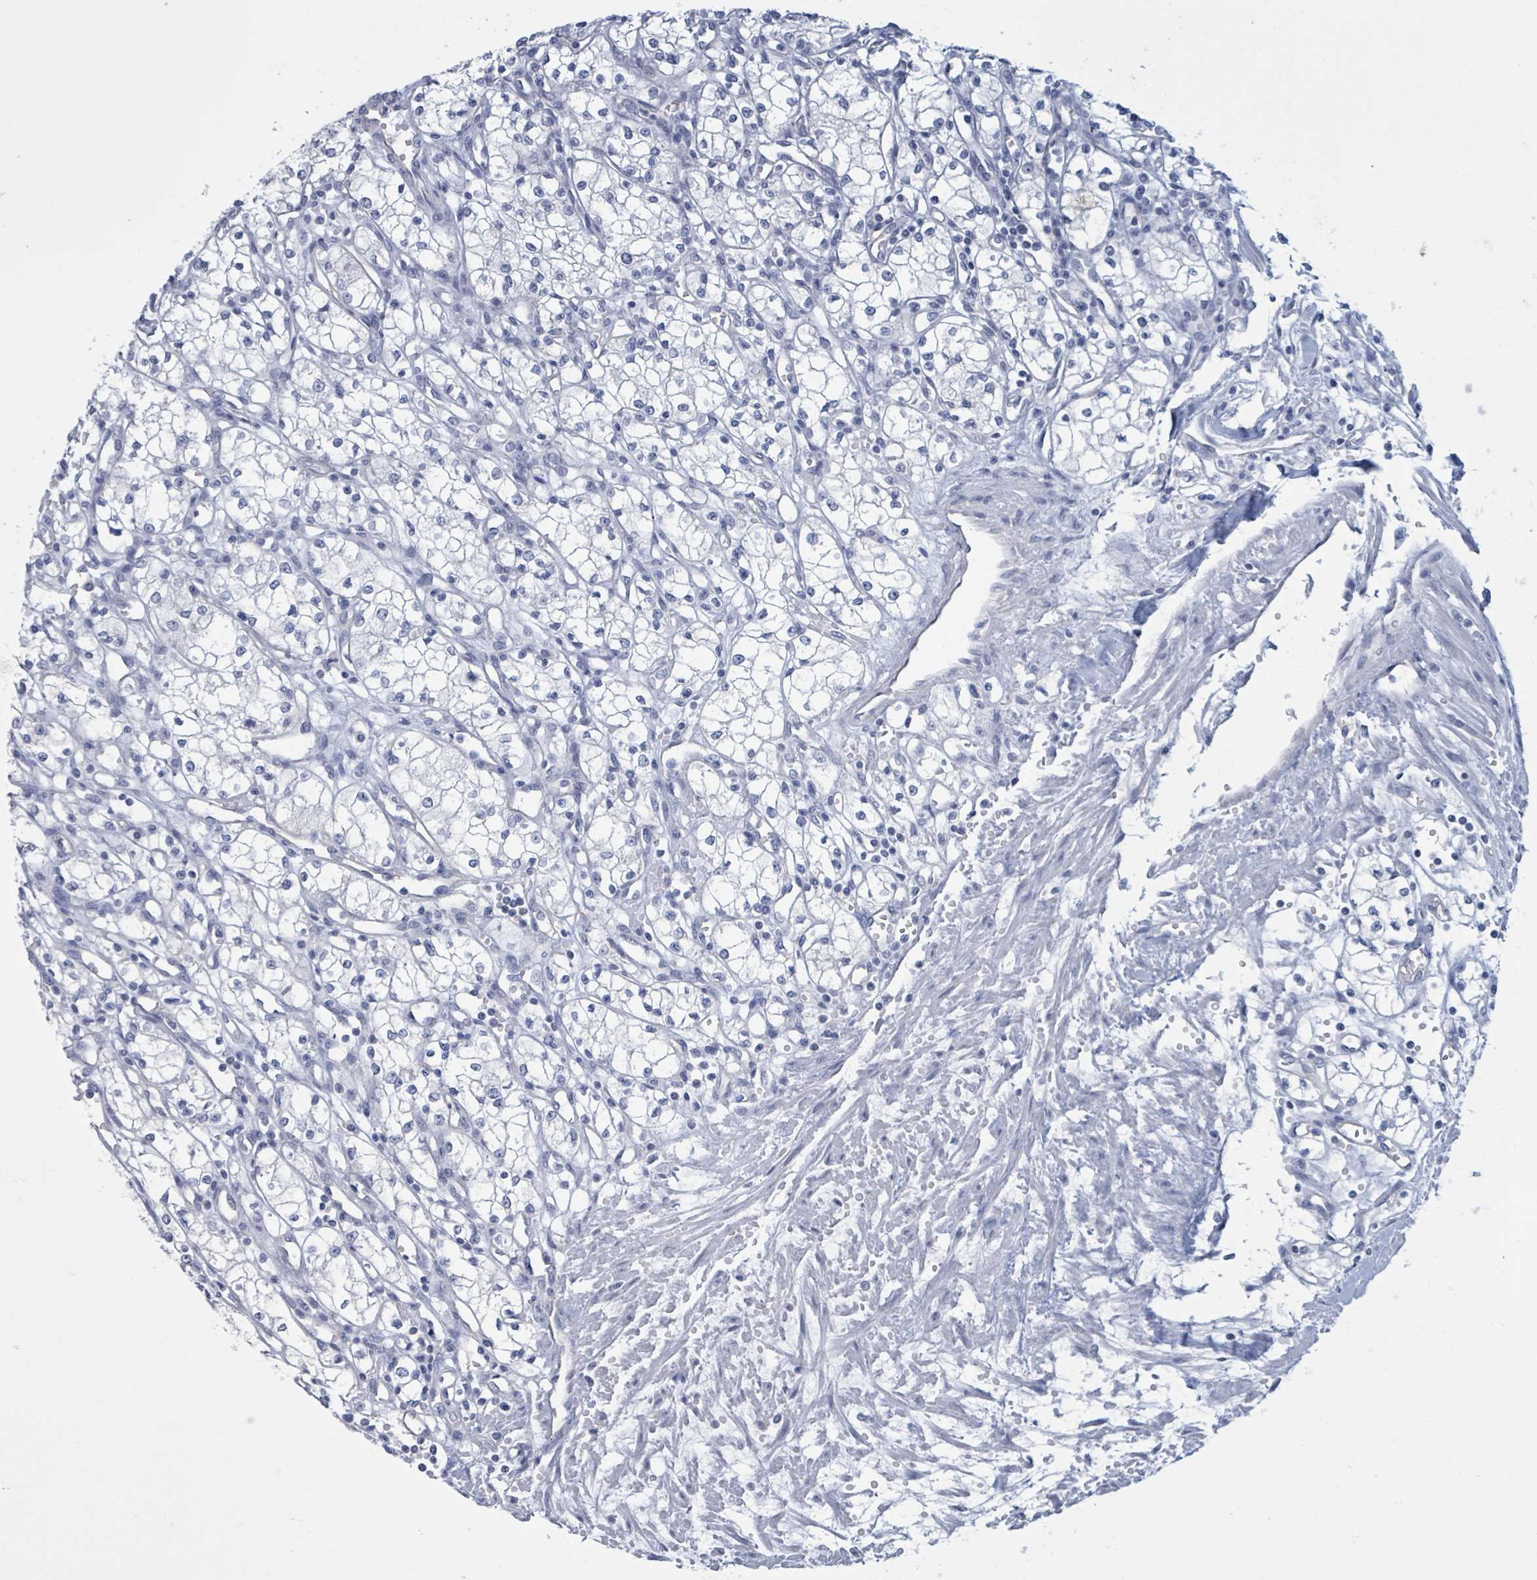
{"staining": {"intensity": "negative", "quantity": "none", "location": "none"}, "tissue": "renal cancer", "cell_type": "Tumor cells", "image_type": "cancer", "snomed": [{"axis": "morphology", "description": "Adenocarcinoma, NOS"}, {"axis": "topography", "description": "Kidney"}], "caption": "Immunohistochemistry (IHC) histopathology image of adenocarcinoma (renal) stained for a protein (brown), which demonstrates no staining in tumor cells.", "gene": "CT45A5", "patient": {"sex": "male", "age": 59}}